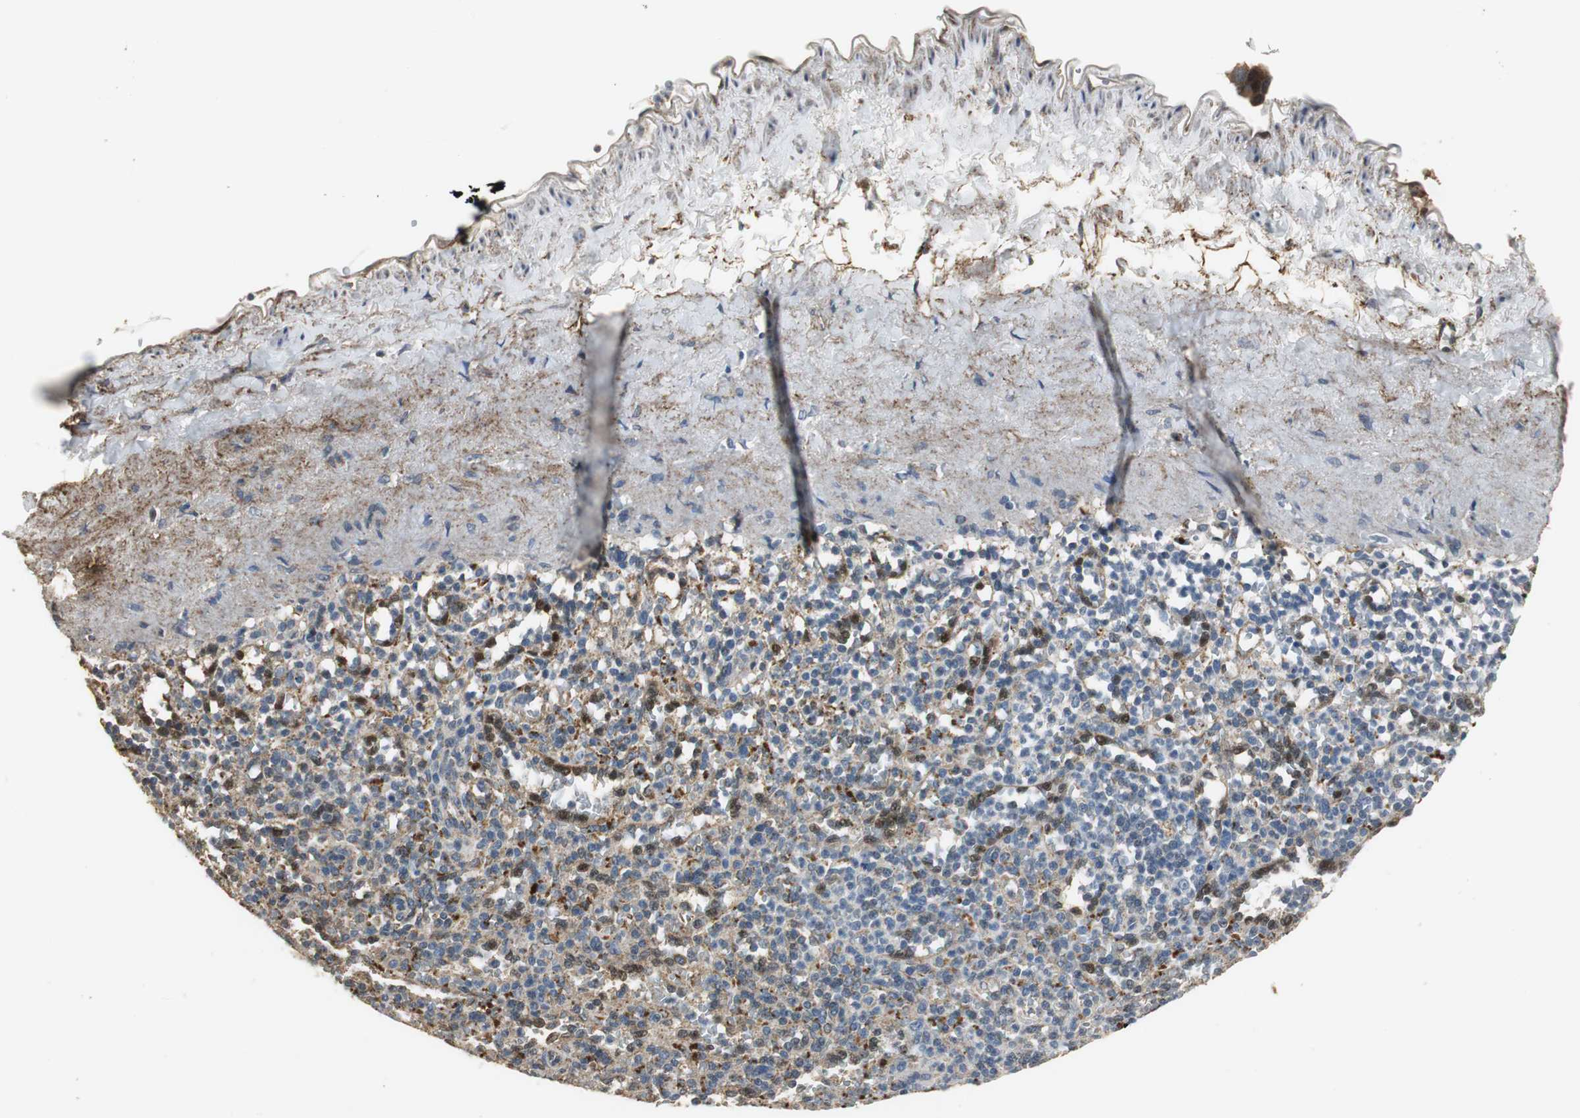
{"staining": {"intensity": "weak", "quantity": "25%-75%", "location": "cytoplasmic/membranous"}, "tissue": "spleen", "cell_type": "Cells in red pulp", "image_type": "normal", "snomed": [{"axis": "morphology", "description": "Normal tissue, NOS"}, {"axis": "topography", "description": "Spleen"}], "caption": "Weak cytoplasmic/membranous protein staining is present in about 25%-75% of cells in red pulp in spleen. The protein of interest is shown in brown color, while the nuclei are stained blue.", "gene": "DNAJB4", "patient": {"sex": "female", "age": 74}}